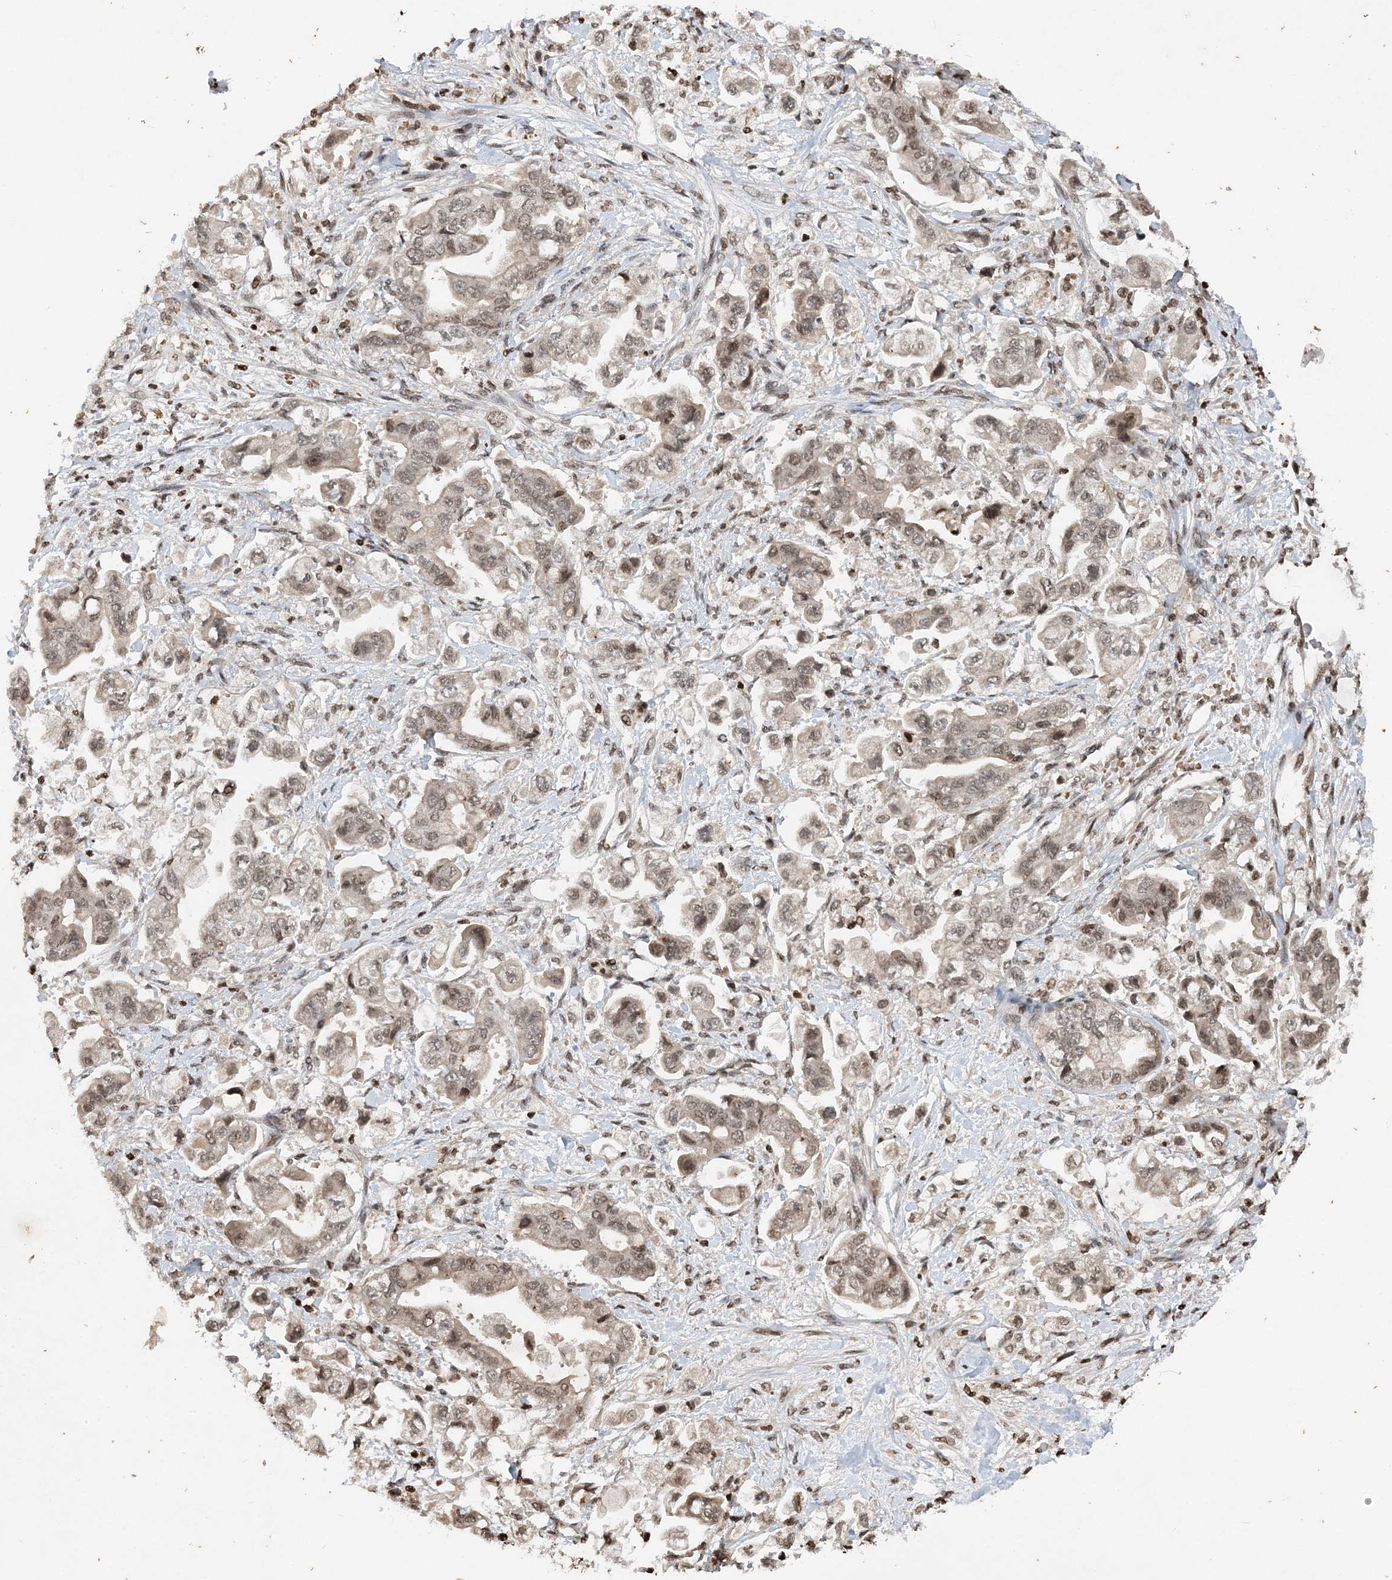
{"staining": {"intensity": "weak", "quantity": ">75%", "location": "nuclear"}, "tissue": "stomach cancer", "cell_type": "Tumor cells", "image_type": "cancer", "snomed": [{"axis": "morphology", "description": "Adenocarcinoma, NOS"}, {"axis": "topography", "description": "Stomach"}], "caption": "This image displays stomach cancer stained with immunohistochemistry to label a protein in brown. The nuclear of tumor cells show weak positivity for the protein. Nuclei are counter-stained blue.", "gene": "NEDD9", "patient": {"sex": "male", "age": 62}}